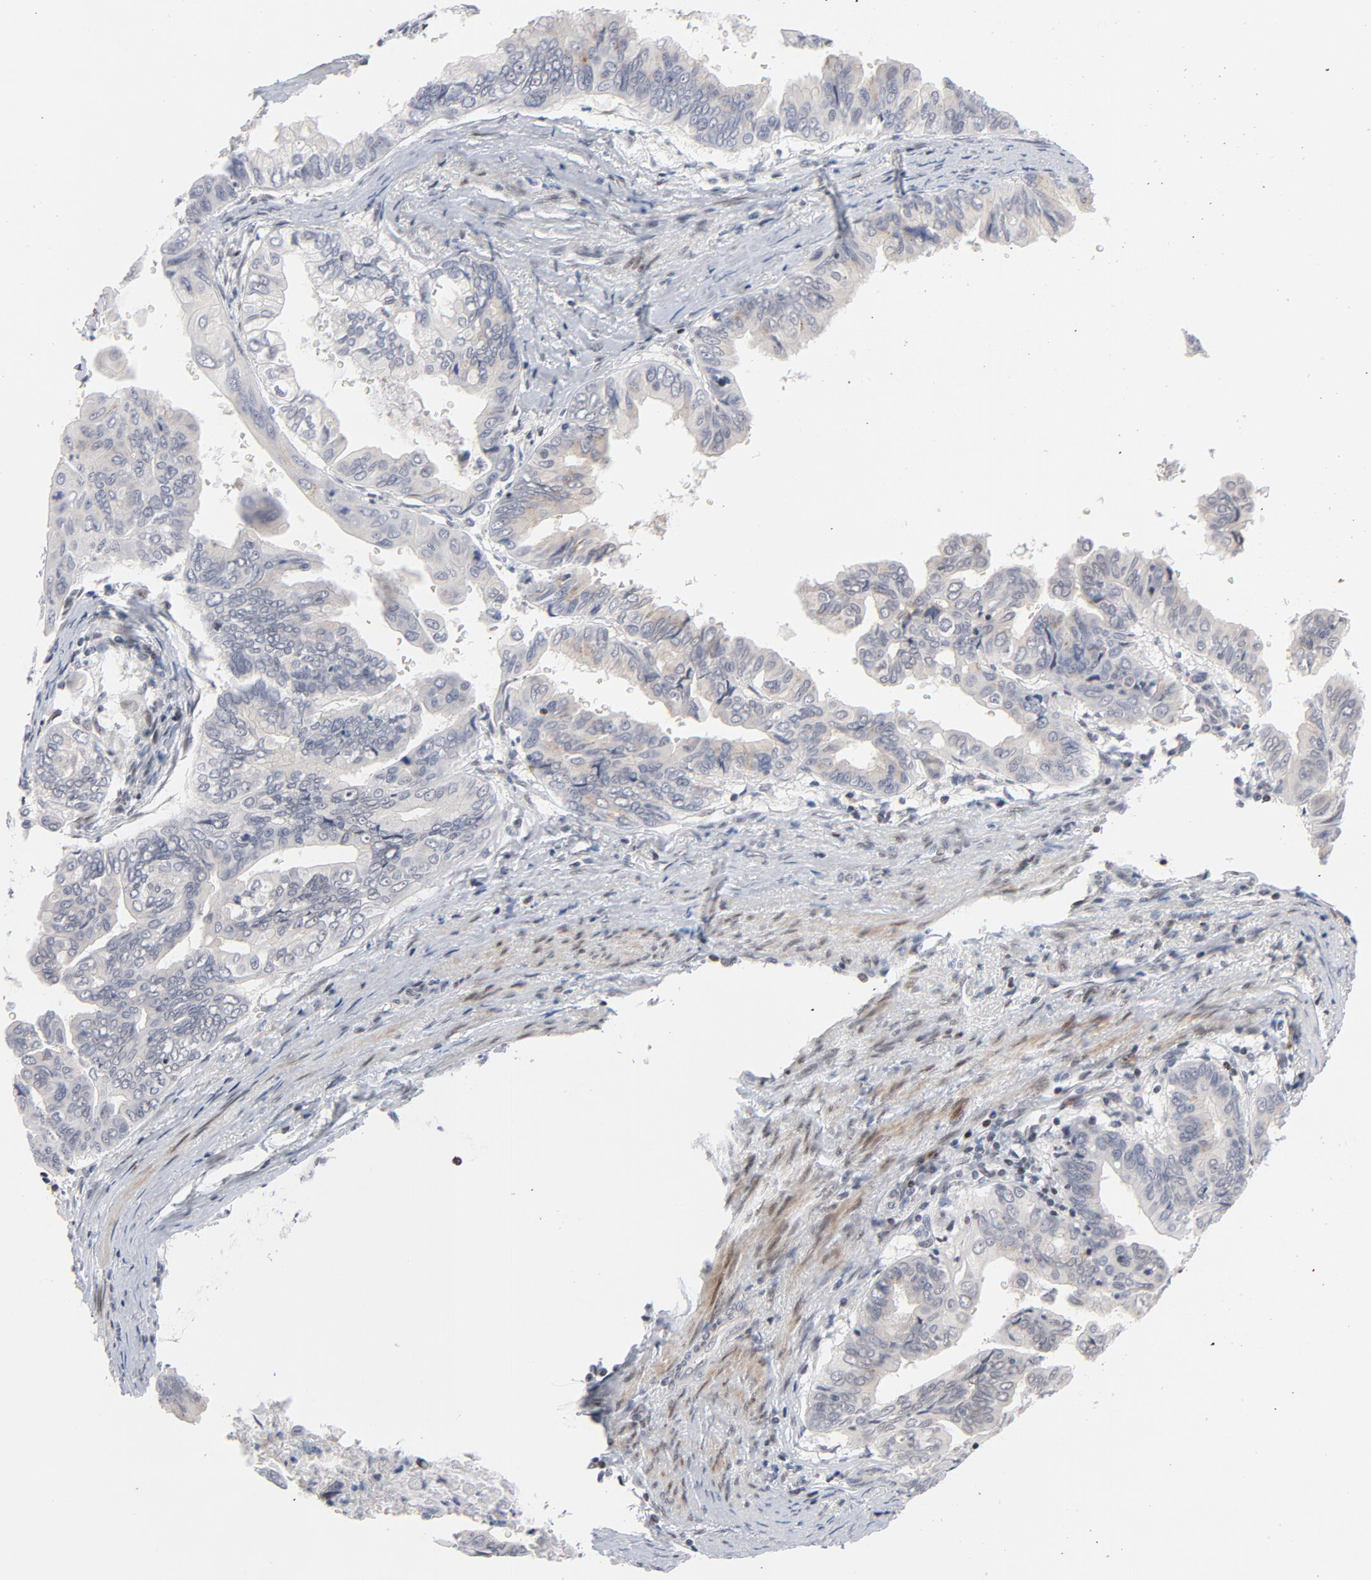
{"staining": {"intensity": "weak", "quantity": "25%-75%", "location": "cytoplasmic/membranous"}, "tissue": "stomach cancer", "cell_type": "Tumor cells", "image_type": "cancer", "snomed": [{"axis": "morphology", "description": "Adenocarcinoma, NOS"}, {"axis": "topography", "description": "Stomach, upper"}], "caption": "DAB immunohistochemical staining of human adenocarcinoma (stomach) demonstrates weak cytoplasmic/membranous protein positivity in approximately 25%-75% of tumor cells.", "gene": "NFIC", "patient": {"sex": "male", "age": 80}}